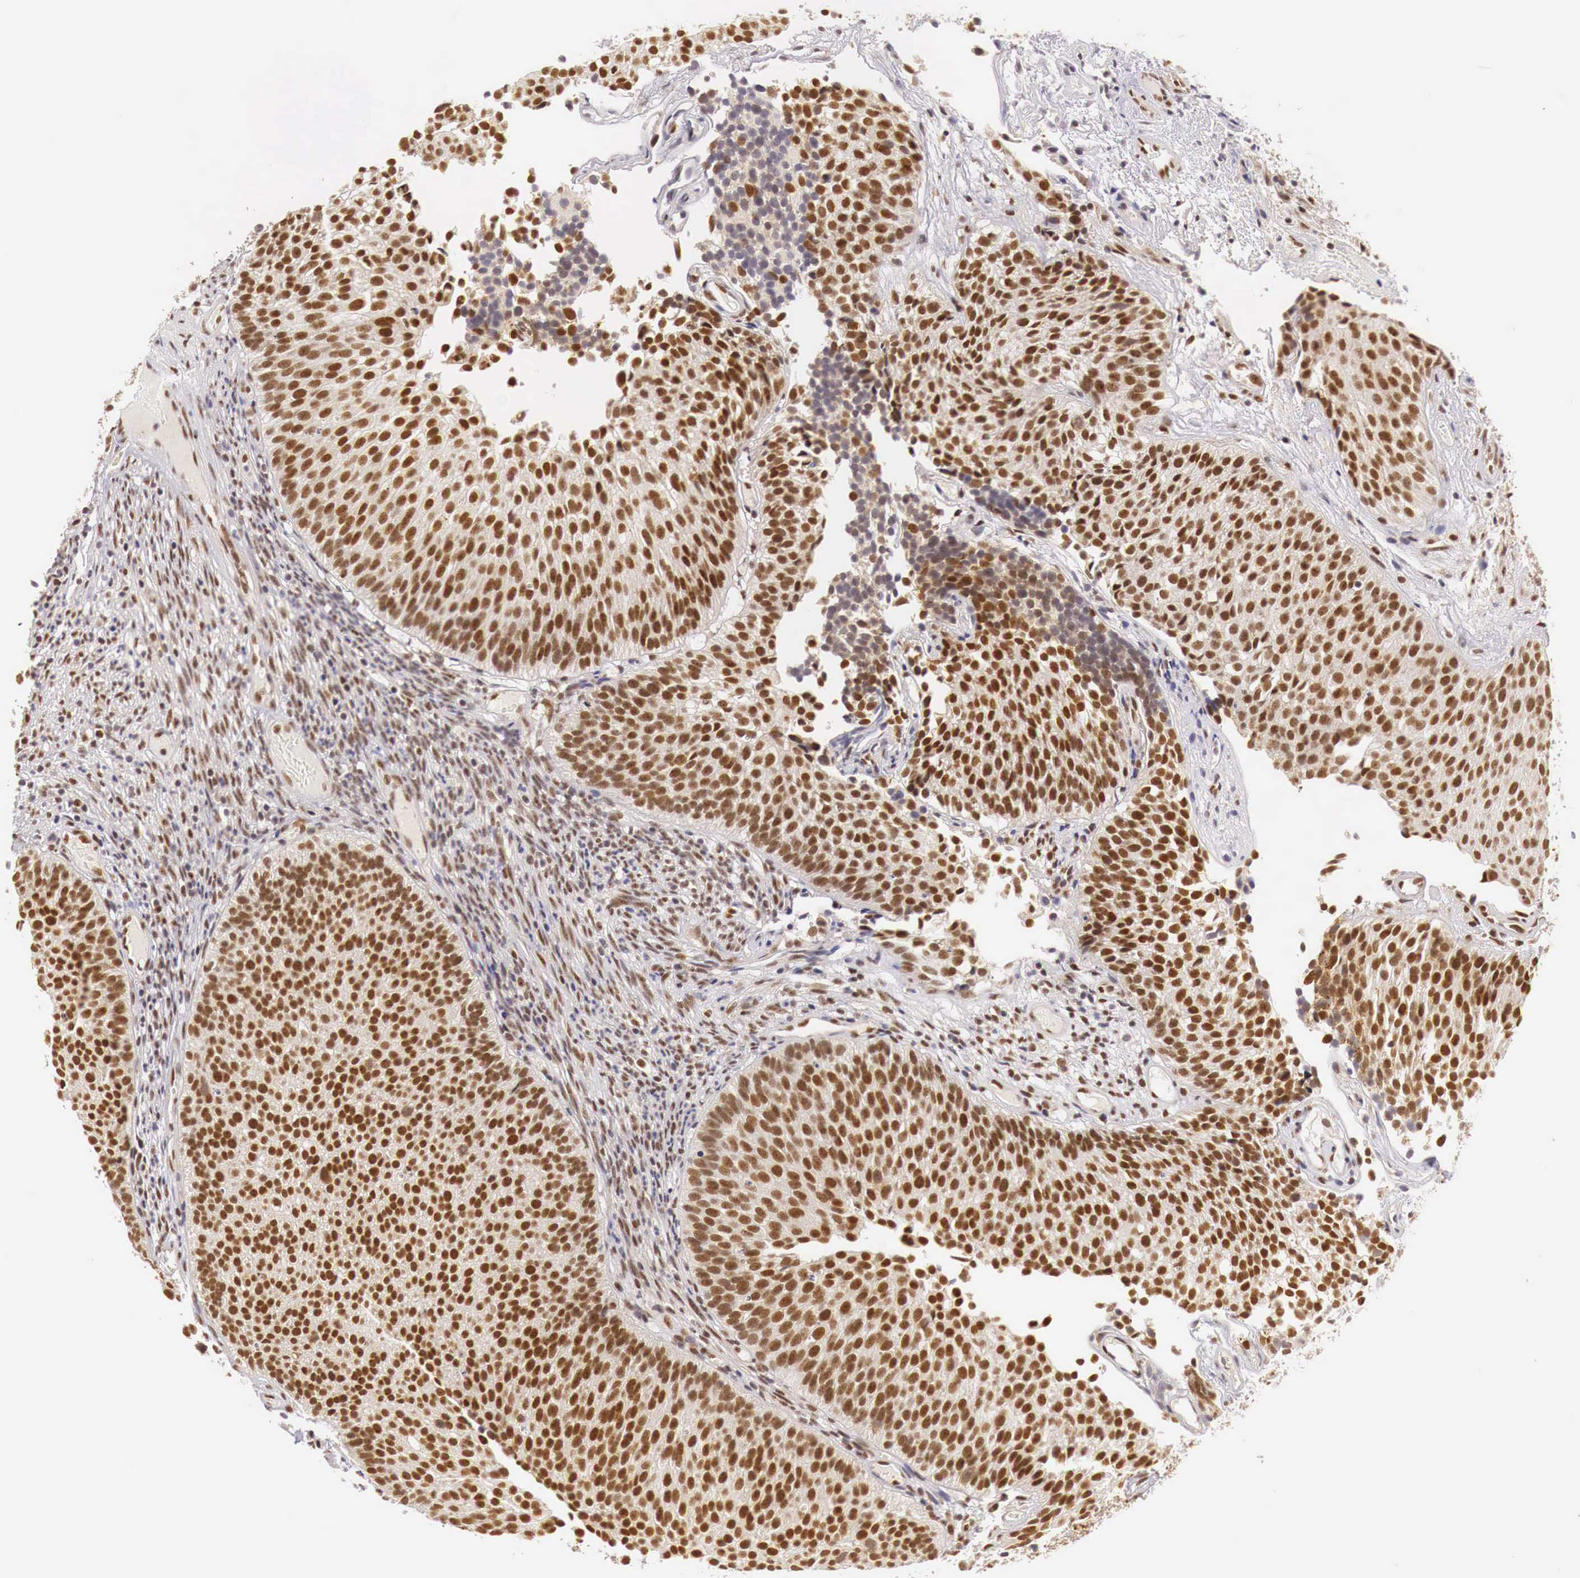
{"staining": {"intensity": "moderate", "quantity": ">75%", "location": "cytoplasmic/membranous,nuclear"}, "tissue": "urothelial cancer", "cell_type": "Tumor cells", "image_type": "cancer", "snomed": [{"axis": "morphology", "description": "Urothelial carcinoma, Low grade"}, {"axis": "topography", "description": "Urinary bladder"}], "caption": "Urothelial carcinoma (low-grade) was stained to show a protein in brown. There is medium levels of moderate cytoplasmic/membranous and nuclear expression in approximately >75% of tumor cells.", "gene": "GPKOW", "patient": {"sex": "male", "age": 85}}